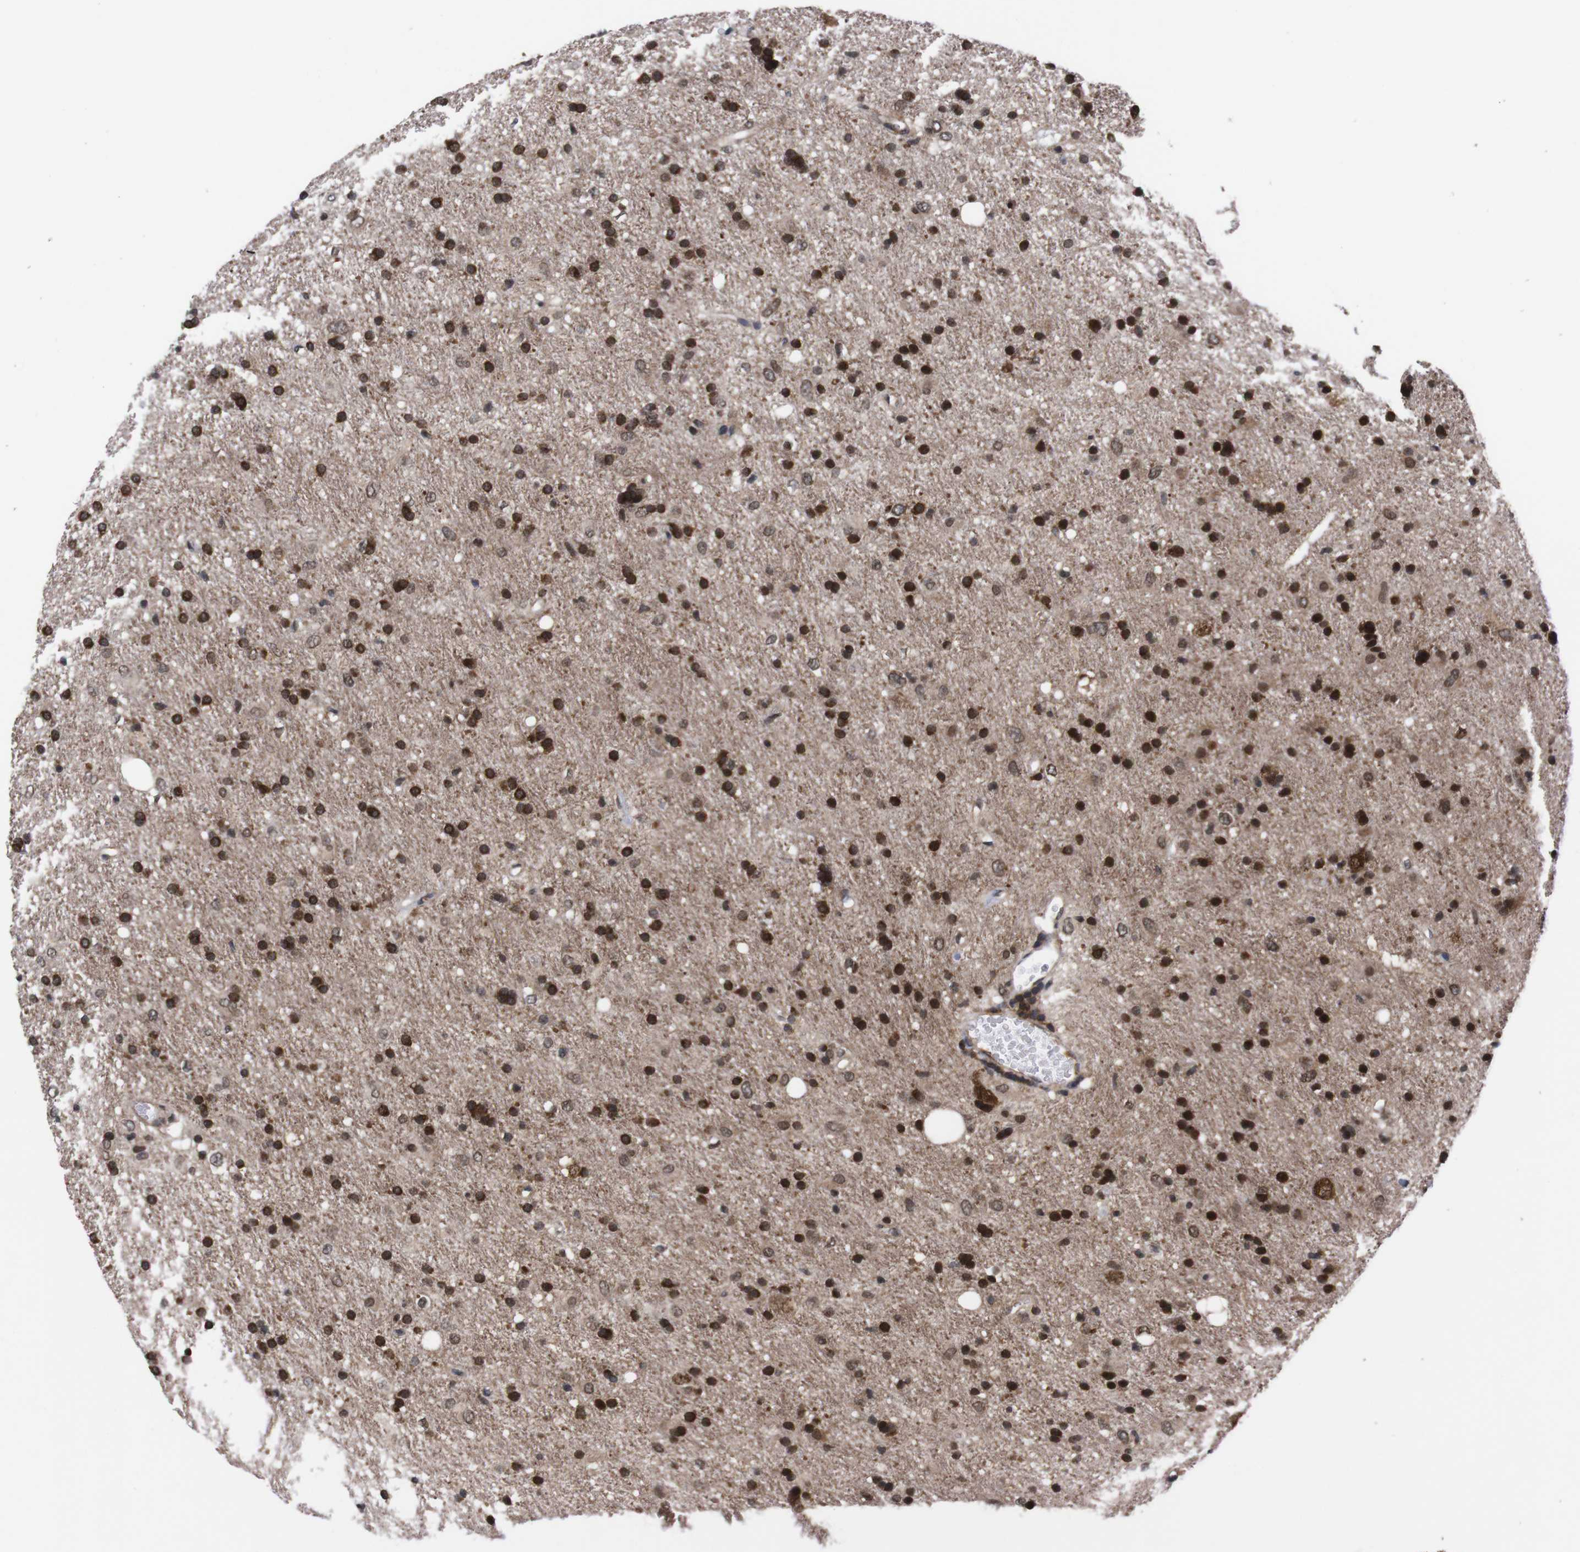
{"staining": {"intensity": "strong", "quantity": ">75%", "location": "nuclear"}, "tissue": "glioma", "cell_type": "Tumor cells", "image_type": "cancer", "snomed": [{"axis": "morphology", "description": "Glioma, malignant, Low grade"}, {"axis": "topography", "description": "Brain"}], "caption": "Strong nuclear positivity for a protein is present in approximately >75% of tumor cells of low-grade glioma (malignant) using IHC.", "gene": "UBQLN2", "patient": {"sex": "male", "age": 77}}